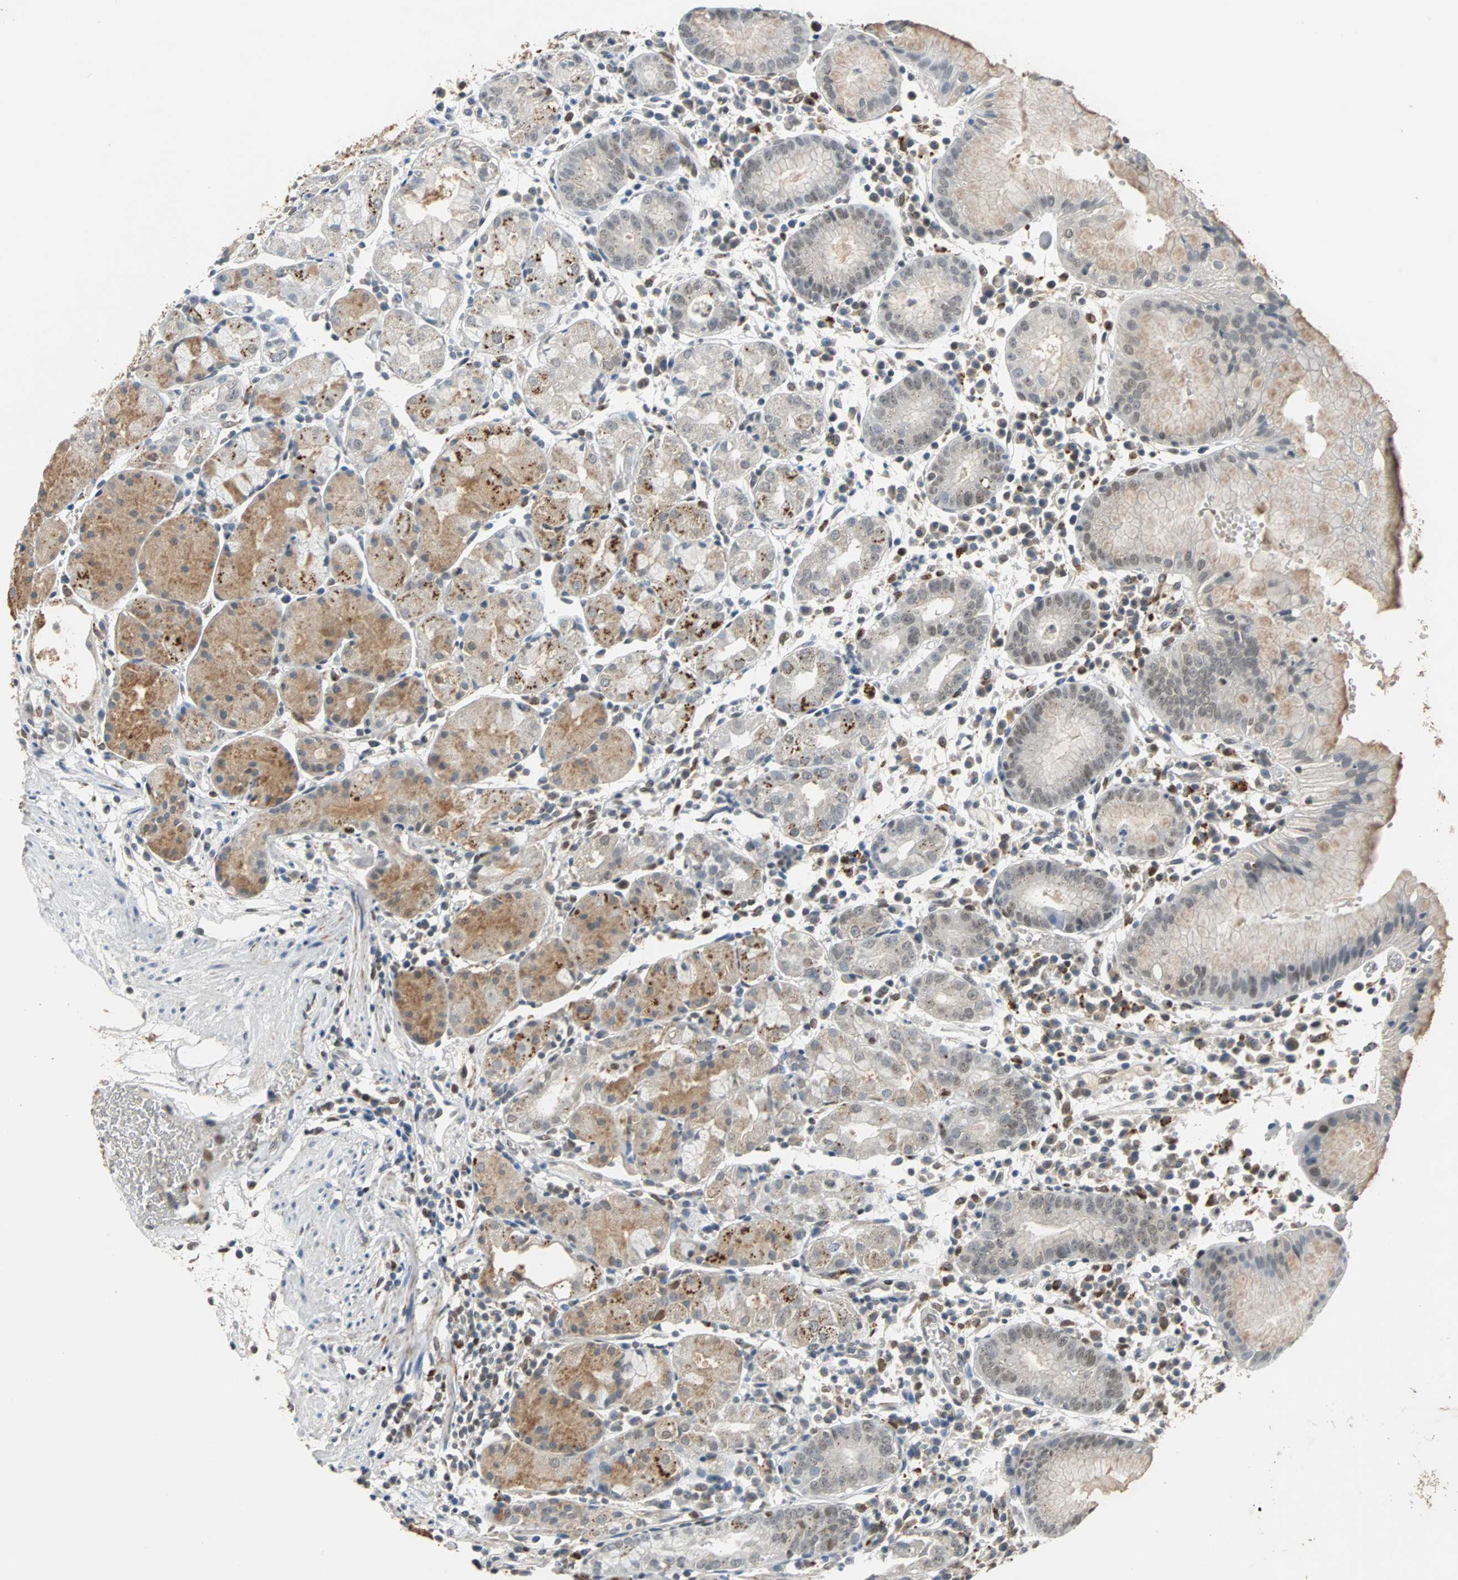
{"staining": {"intensity": "moderate", "quantity": "25%-75%", "location": "cytoplasmic/membranous"}, "tissue": "stomach", "cell_type": "Glandular cells", "image_type": "normal", "snomed": [{"axis": "morphology", "description": "Normal tissue, NOS"}, {"axis": "topography", "description": "Stomach"}, {"axis": "topography", "description": "Stomach, lower"}], "caption": "Protein analysis of unremarkable stomach reveals moderate cytoplasmic/membranous staining in about 25%-75% of glandular cells.", "gene": "HLX", "patient": {"sex": "female", "age": 75}}